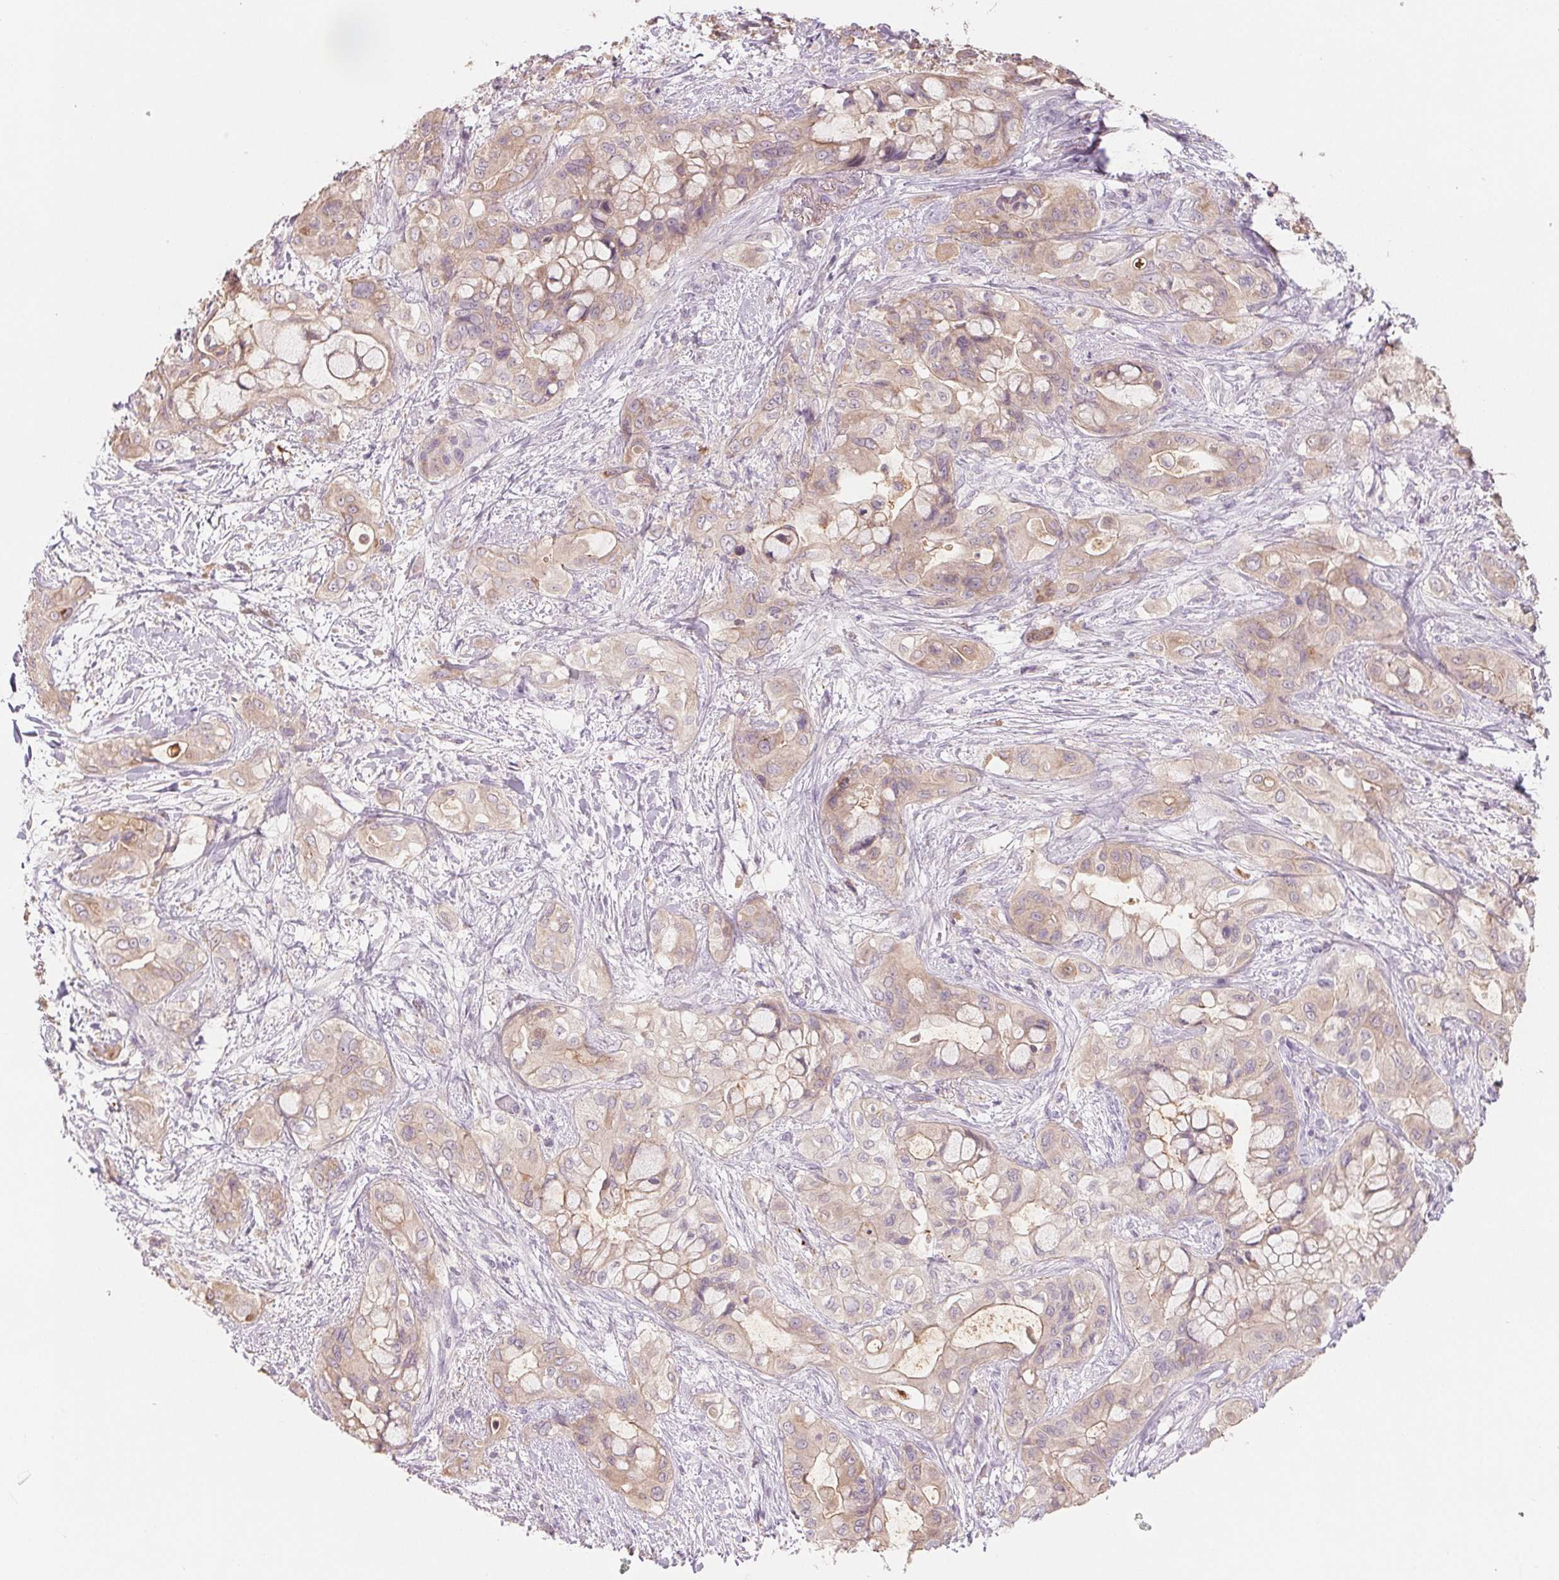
{"staining": {"intensity": "weak", "quantity": "25%-75%", "location": "cytoplasmic/membranous"}, "tissue": "pancreatic cancer", "cell_type": "Tumor cells", "image_type": "cancer", "snomed": [{"axis": "morphology", "description": "Adenocarcinoma, NOS"}, {"axis": "topography", "description": "Pancreas"}], "caption": "Protein staining of pancreatic cancer (adenocarcinoma) tissue exhibits weak cytoplasmic/membranous expression in approximately 25%-75% of tumor cells. (DAB = brown stain, brightfield microscopy at high magnification).", "gene": "VTCN1", "patient": {"sex": "male", "age": 71}}